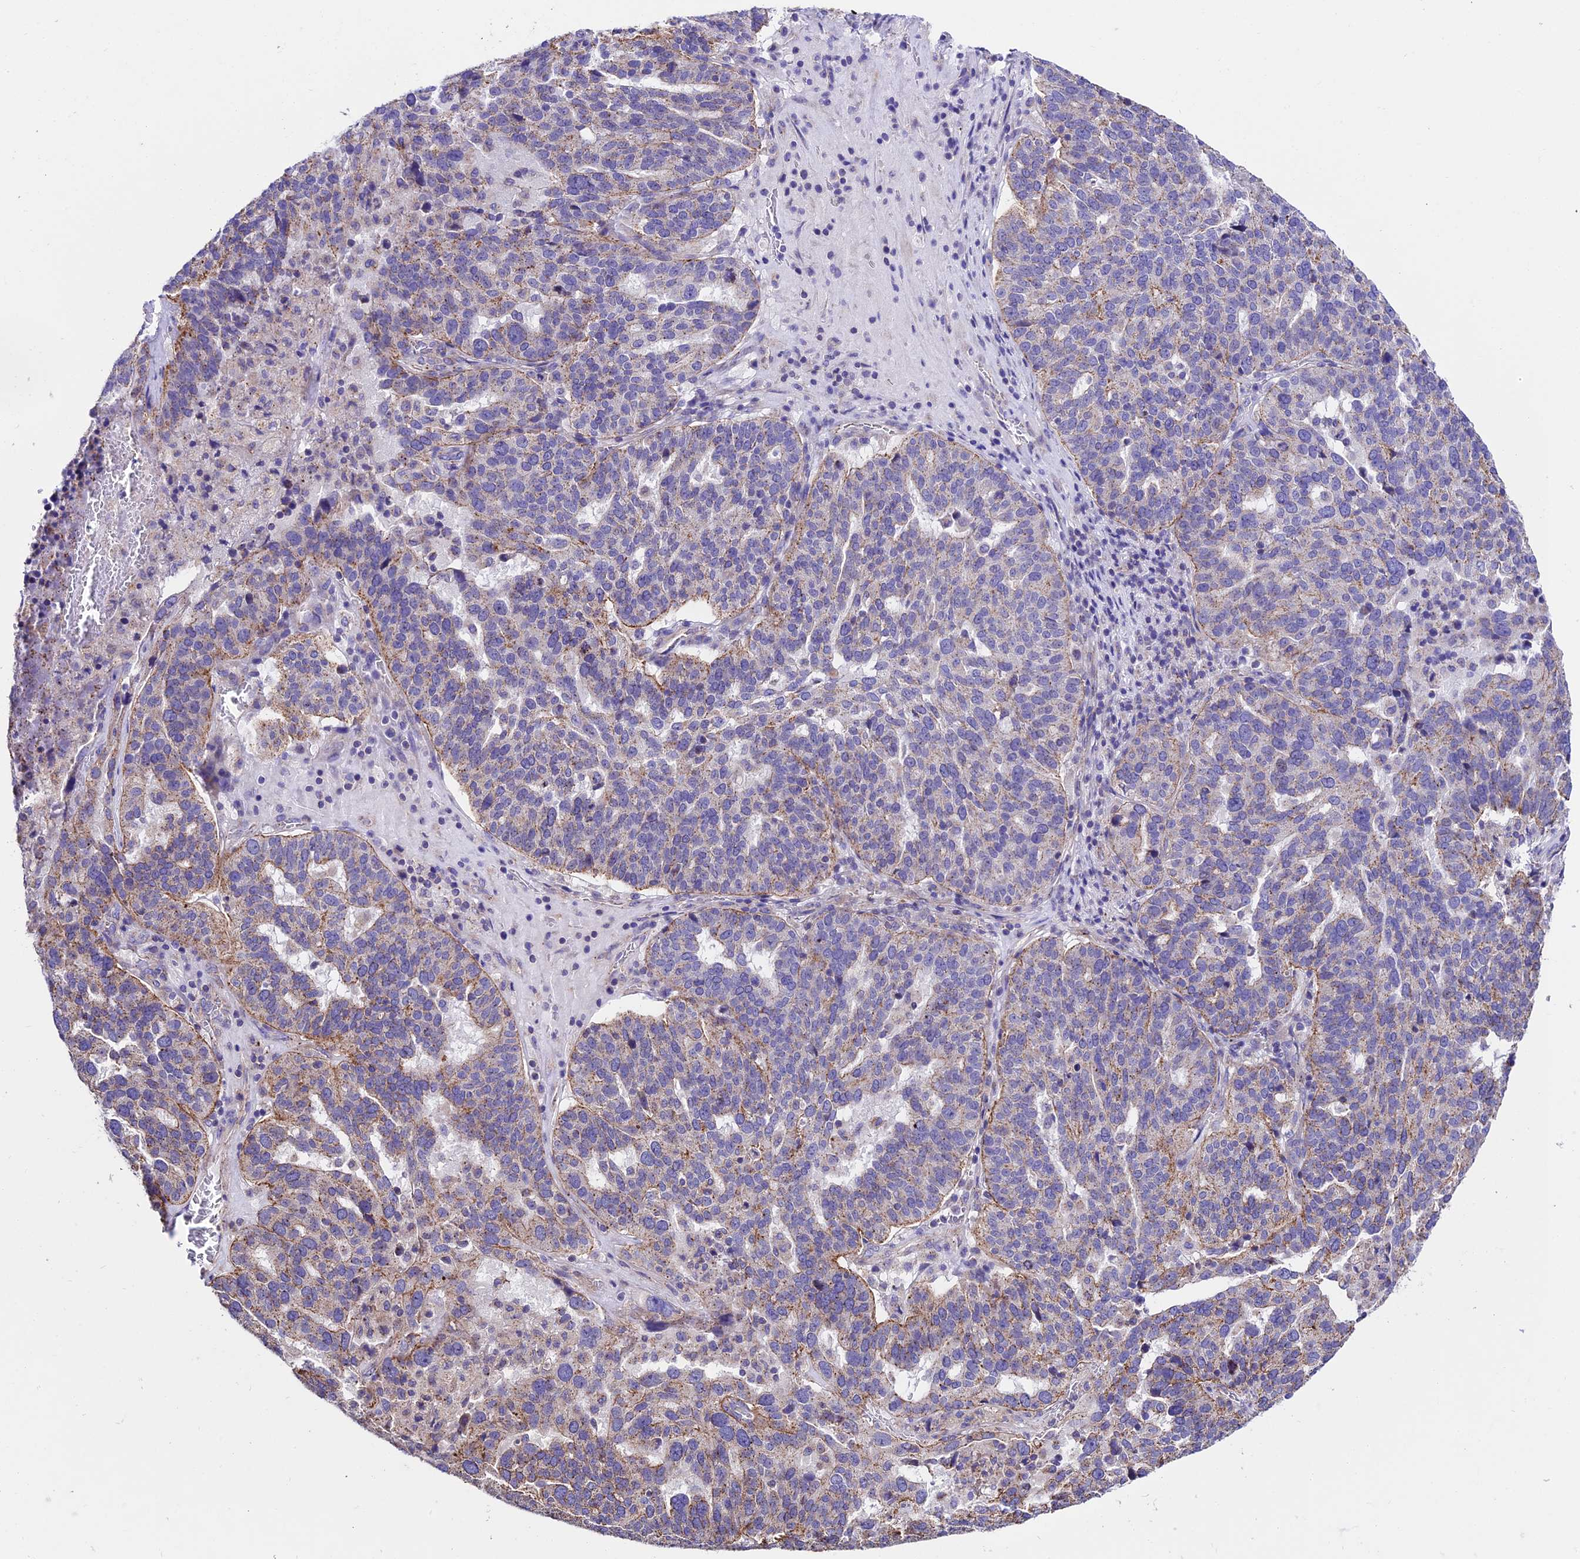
{"staining": {"intensity": "moderate", "quantity": "25%-75%", "location": "cytoplasmic/membranous"}, "tissue": "ovarian cancer", "cell_type": "Tumor cells", "image_type": "cancer", "snomed": [{"axis": "morphology", "description": "Cystadenocarcinoma, serous, NOS"}, {"axis": "topography", "description": "Ovary"}], "caption": "DAB immunohistochemical staining of human serous cystadenocarcinoma (ovarian) shows moderate cytoplasmic/membranous protein expression in about 25%-75% of tumor cells. The staining is performed using DAB brown chromogen to label protein expression. The nuclei are counter-stained blue using hematoxylin.", "gene": "QRFP", "patient": {"sex": "female", "age": 59}}